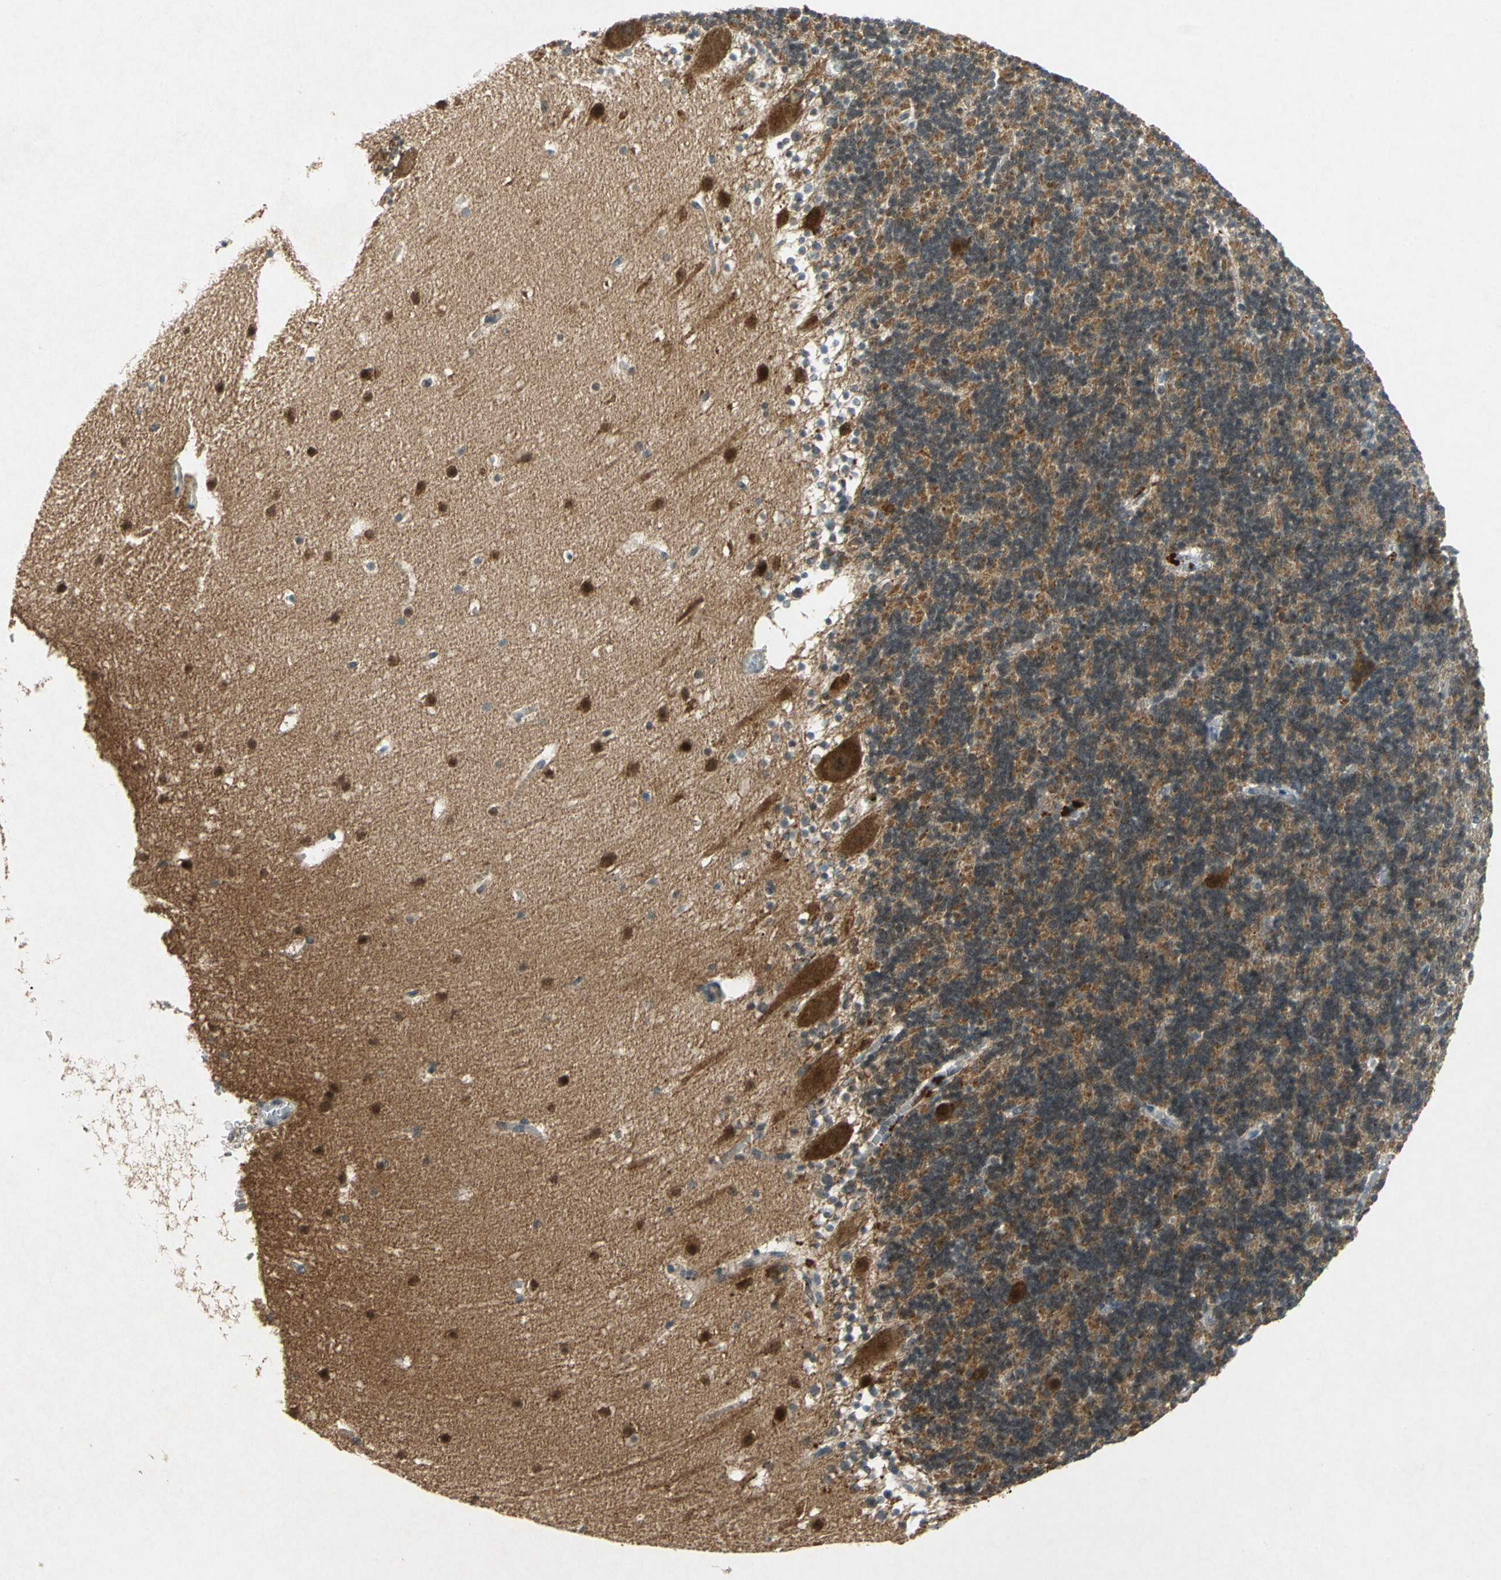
{"staining": {"intensity": "moderate", "quantity": ">75%", "location": "cytoplasmic/membranous"}, "tissue": "cerebellum", "cell_type": "Cells in granular layer", "image_type": "normal", "snomed": [{"axis": "morphology", "description": "Normal tissue, NOS"}, {"axis": "topography", "description": "Cerebellum"}], "caption": "An immunohistochemistry (IHC) image of normal tissue is shown. Protein staining in brown highlights moderate cytoplasmic/membranous positivity in cerebellum within cells in granular layer.", "gene": "PIN1", "patient": {"sex": "male", "age": 45}}